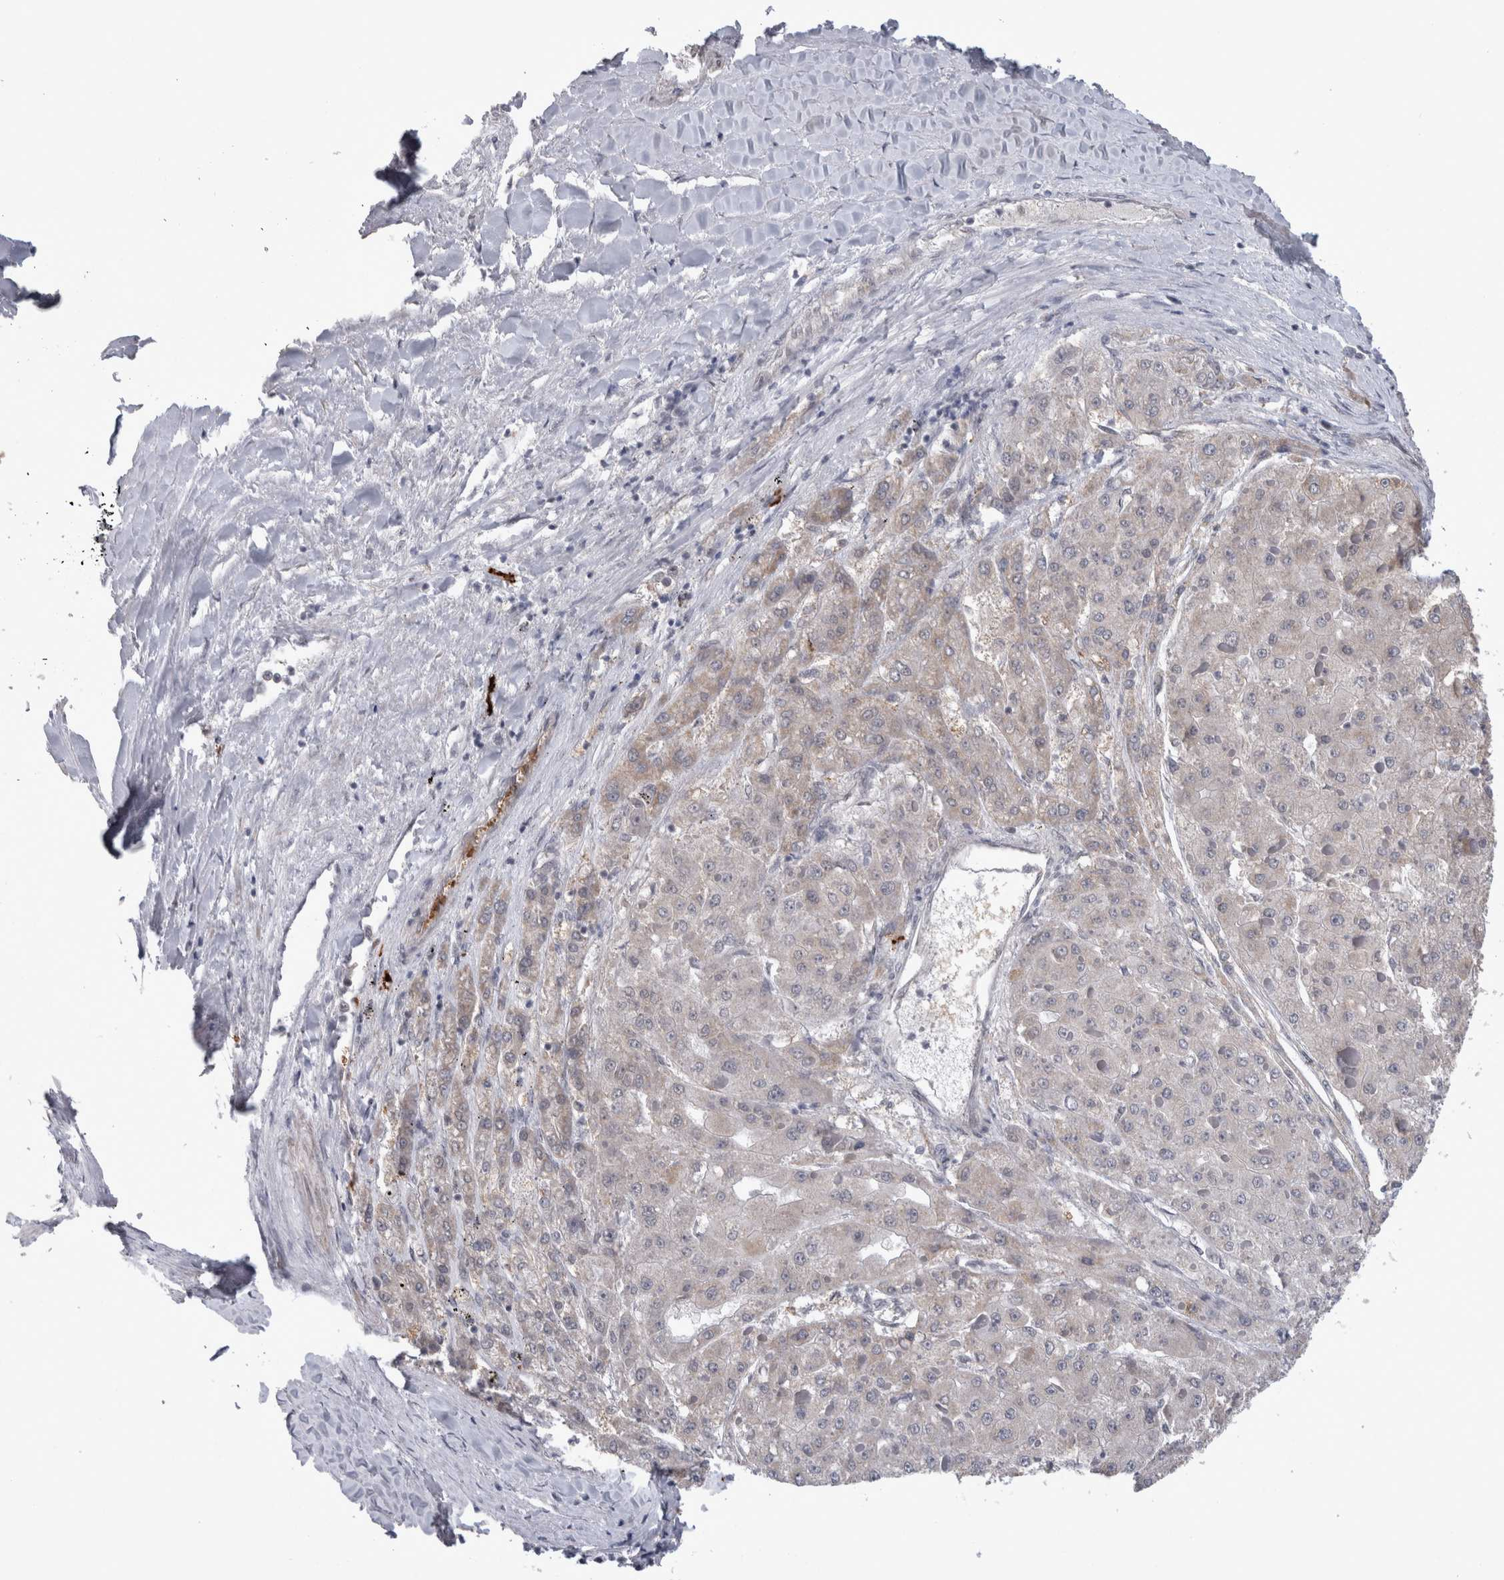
{"staining": {"intensity": "negative", "quantity": "none", "location": "none"}, "tissue": "liver cancer", "cell_type": "Tumor cells", "image_type": "cancer", "snomed": [{"axis": "morphology", "description": "Carcinoma, Hepatocellular, NOS"}, {"axis": "topography", "description": "Liver"}], "caption": "Immunohistochemistry (IHC) photomicrograph of neoplastic tissue: hepatocellular carcinoma (liver) stained with DAB reveals no significant protein staining in tumor cells.", "gene": "PEBP4", "patient": {"sex": "female", "age": 73}}